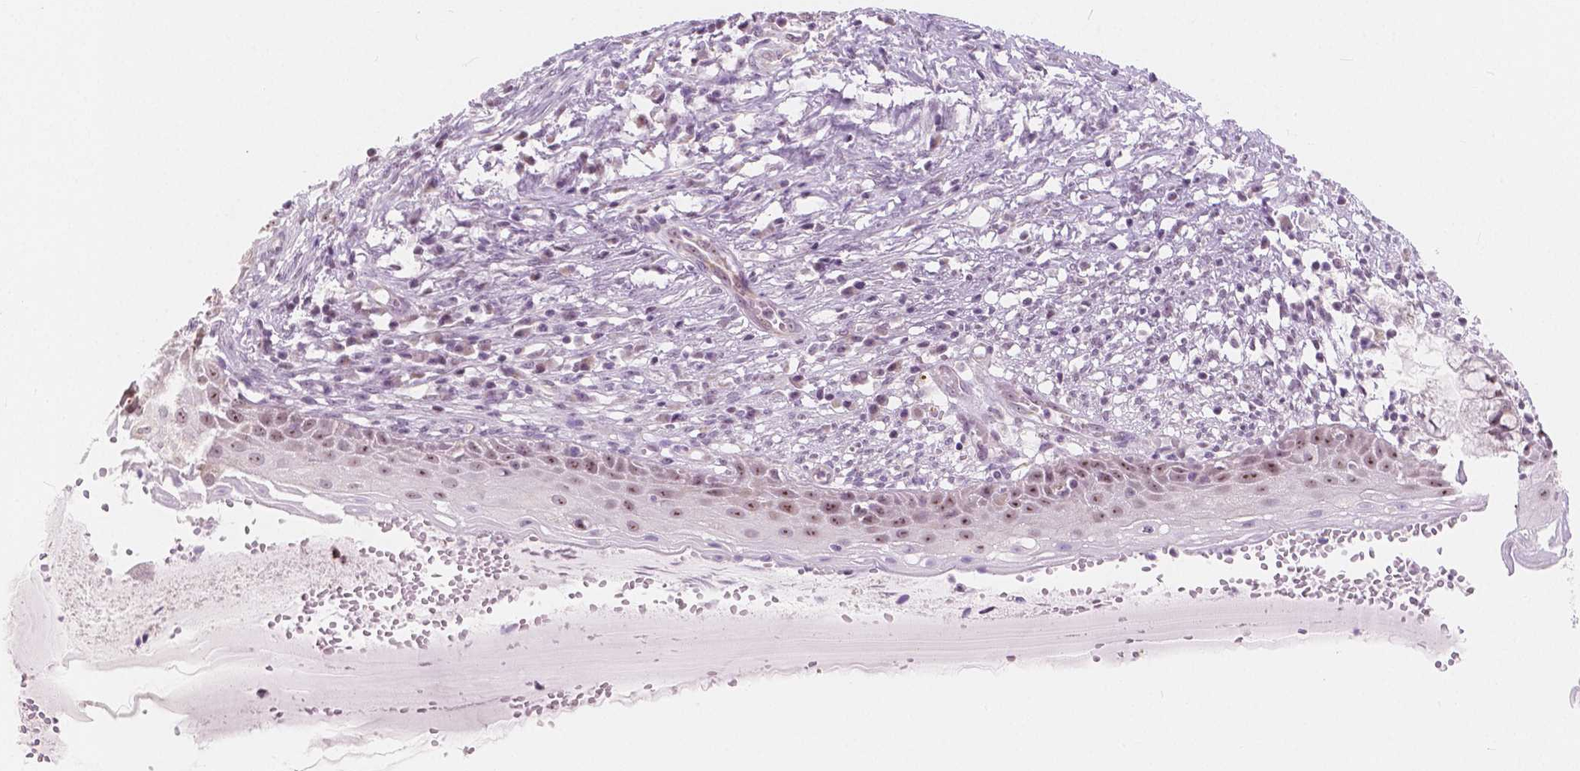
{"staining": {"intensity": "weak", "quantity": ">75%", "location": "nuclear"}, "tissue": "cervix", "cell_type": "Glandular cells", "image_type": "normal", "snomed": [{"axis": "morphology", "description": "Normal tissue, NOS"}, {"axis": "topography", "description": "Cervix"}], "caption": "Immunohistochemical staining of benign cervix reveals >75% levels of weak nuclear protein positivity in approximately >75% of glandular cells.", "gene": "NOLC1", "patient": {"sex": "female", "age": 37}}